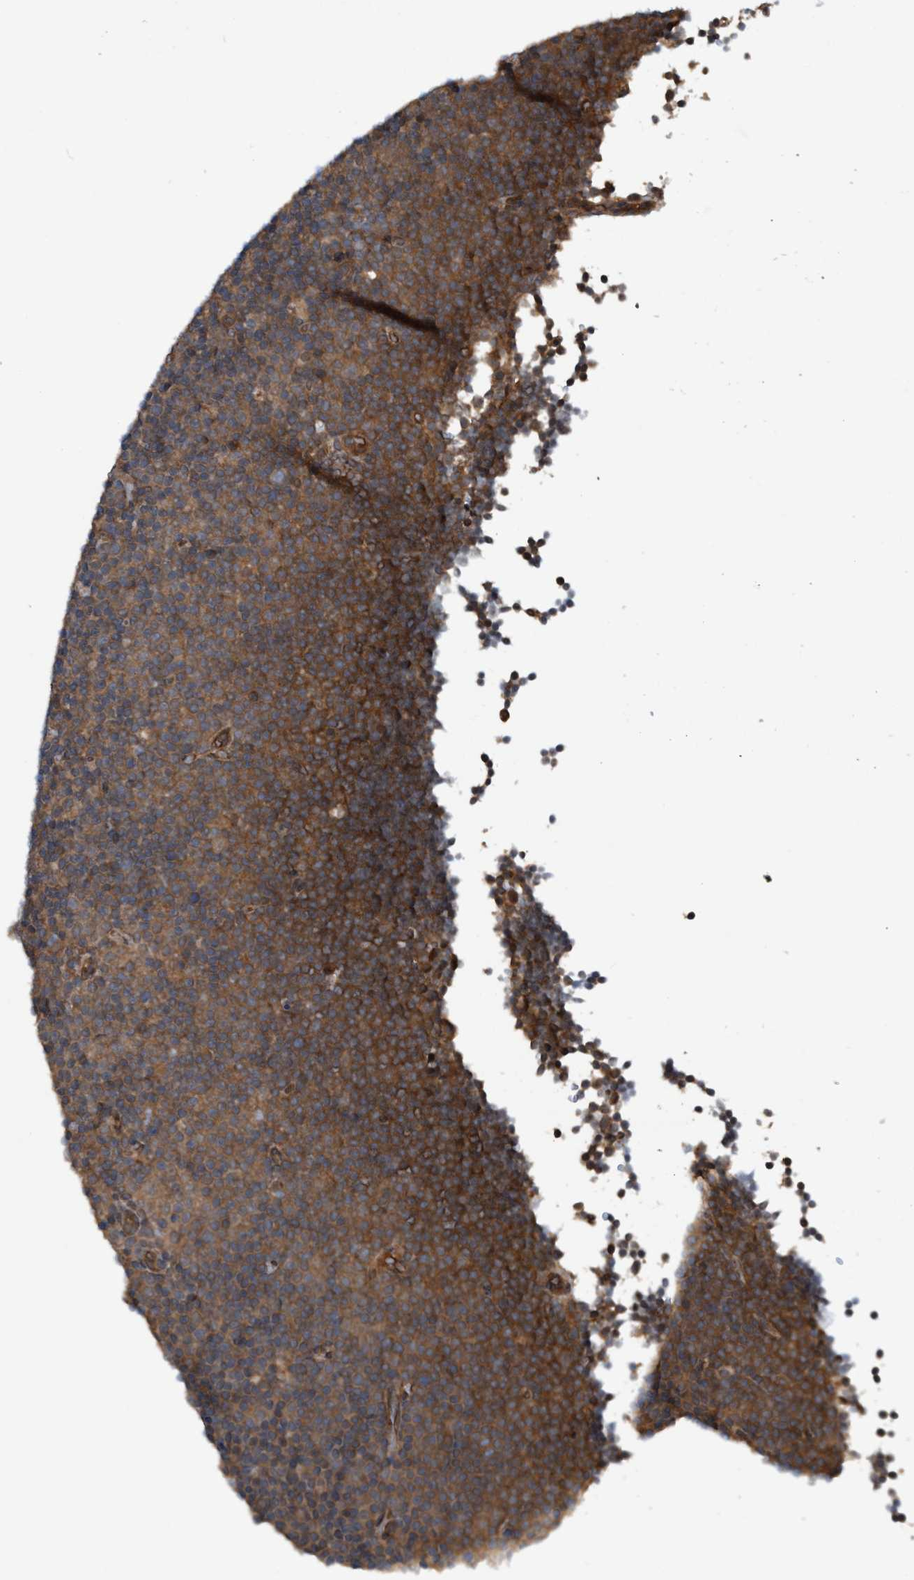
{"staining": {"intensity": "moderate", "quantity": ">75%", "location": "cytoplasmic/membranous"}, "tissue": "lymphoma", "cell_type": "Tumor cells", "image_type": "cancer", "snomed": [{"axis": "morphology", "description": "Malignant lymphoma, non-Hodgkin's type, Low grade"}, {"axis": "topography", "description": "Lymph node"}], "caption": "Malignant lymphoma, non-Hodgkin's type (low-grade) stained with a protein marker reveals moderate staining in tumor cells.", "gene": "TRIM65", "patient": {"sex": "female", "age": 67}}